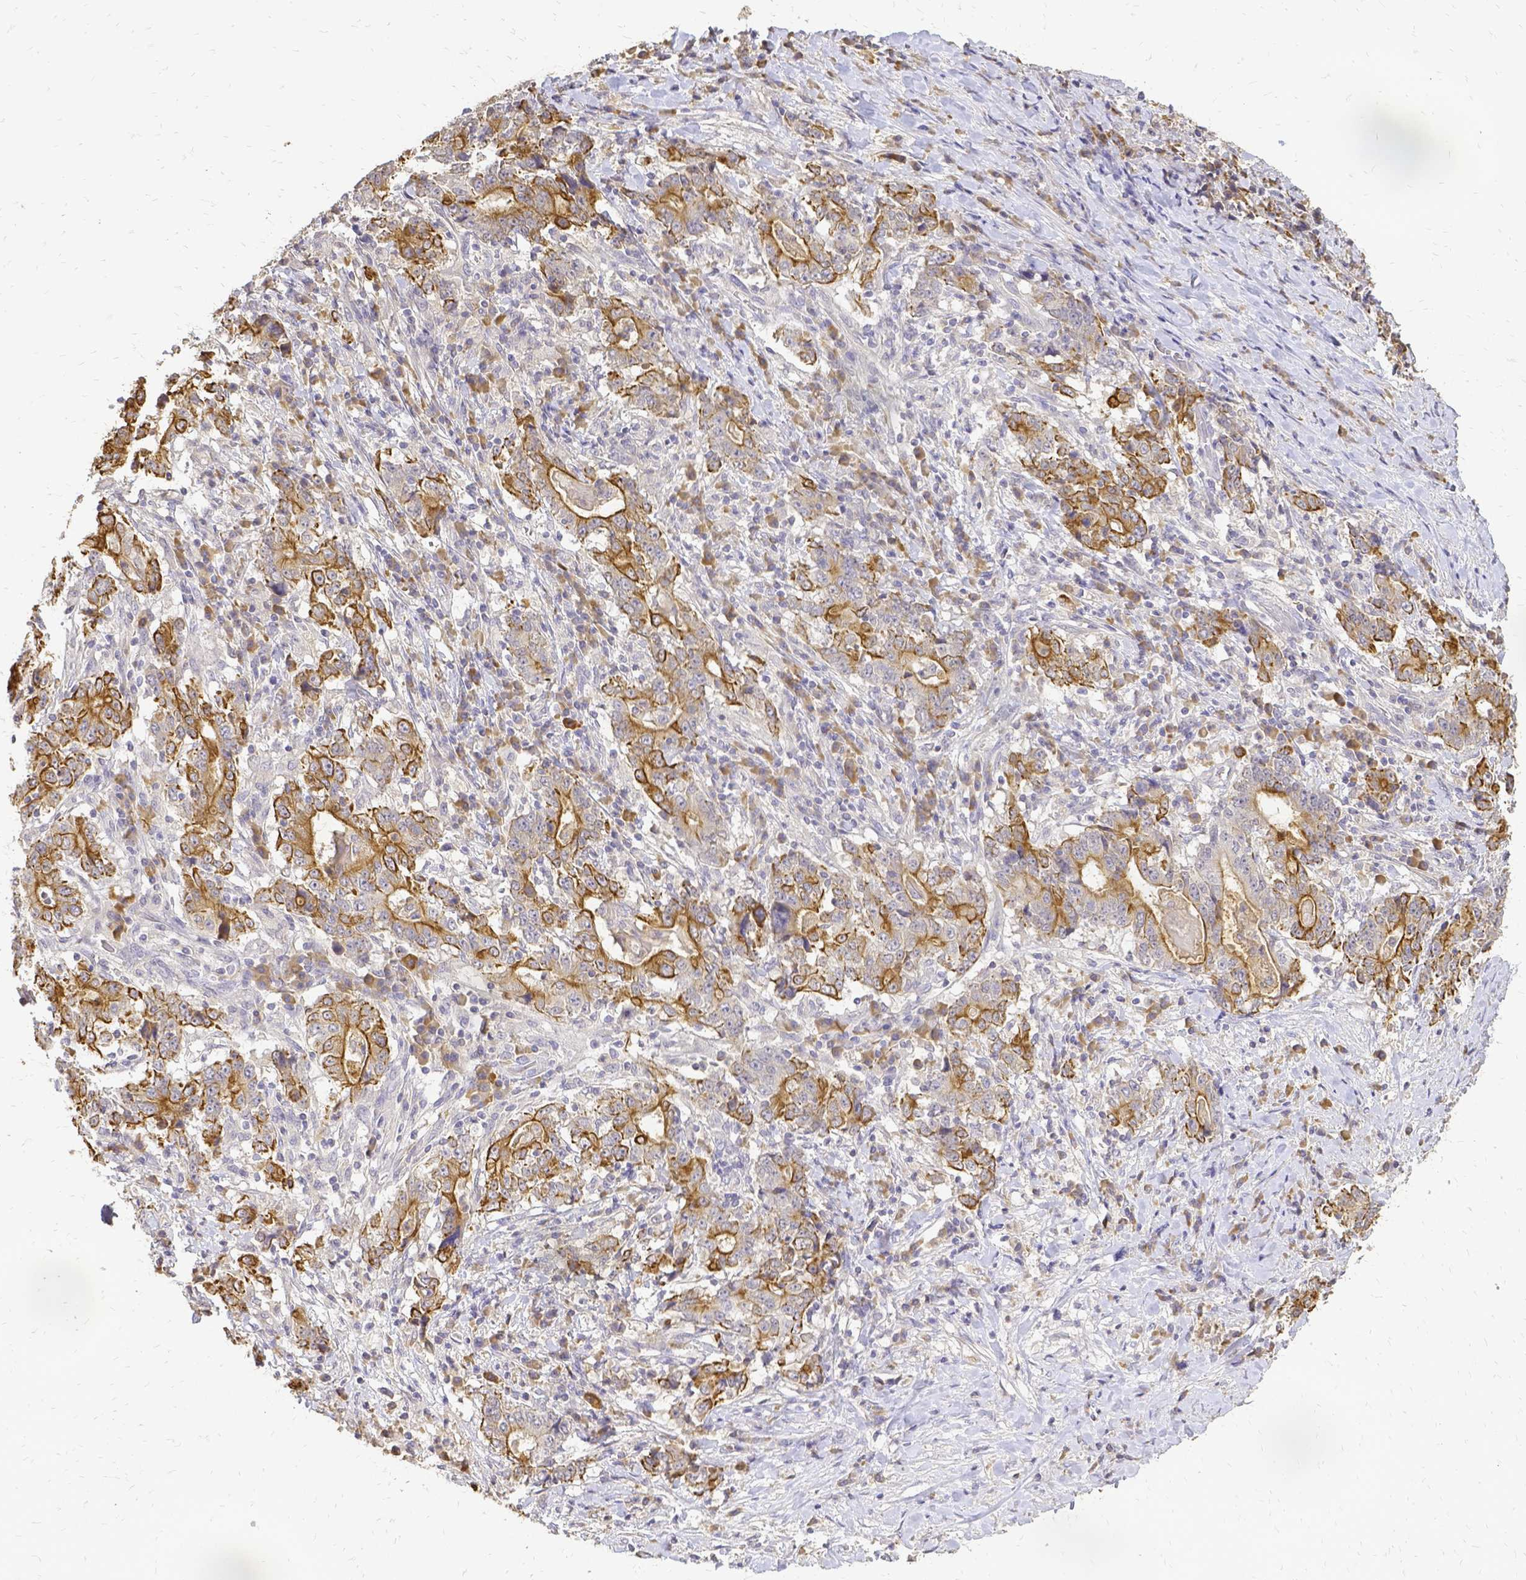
{"staining": {"intensity": "moderate", "quantity": ">75%", "location": "cytoplasmic/membranous"}, "tissue": "stomach cancer", "cell_type": "Tumor cells", "image_type": "cancer", "snomed": [{"axis": "morphology", "description": "Normal tissue, NOS"}, {"axis": "morphology", "description": "Adenocarcinoma, NOS"}, {"axis": "topography", "description": "Stomach, upper"}, {"axis": "topography", "description": "Stomach"}], "caption": "Stomach cancer (adenocarcinoma) was stained to show a protein in brown. There is medium levels of moderate cytoplasmic/membranous expression in approximately >75% of tumor cells.", "gene": "CIB1", "patient": {"sex": "male", "age": 59}}